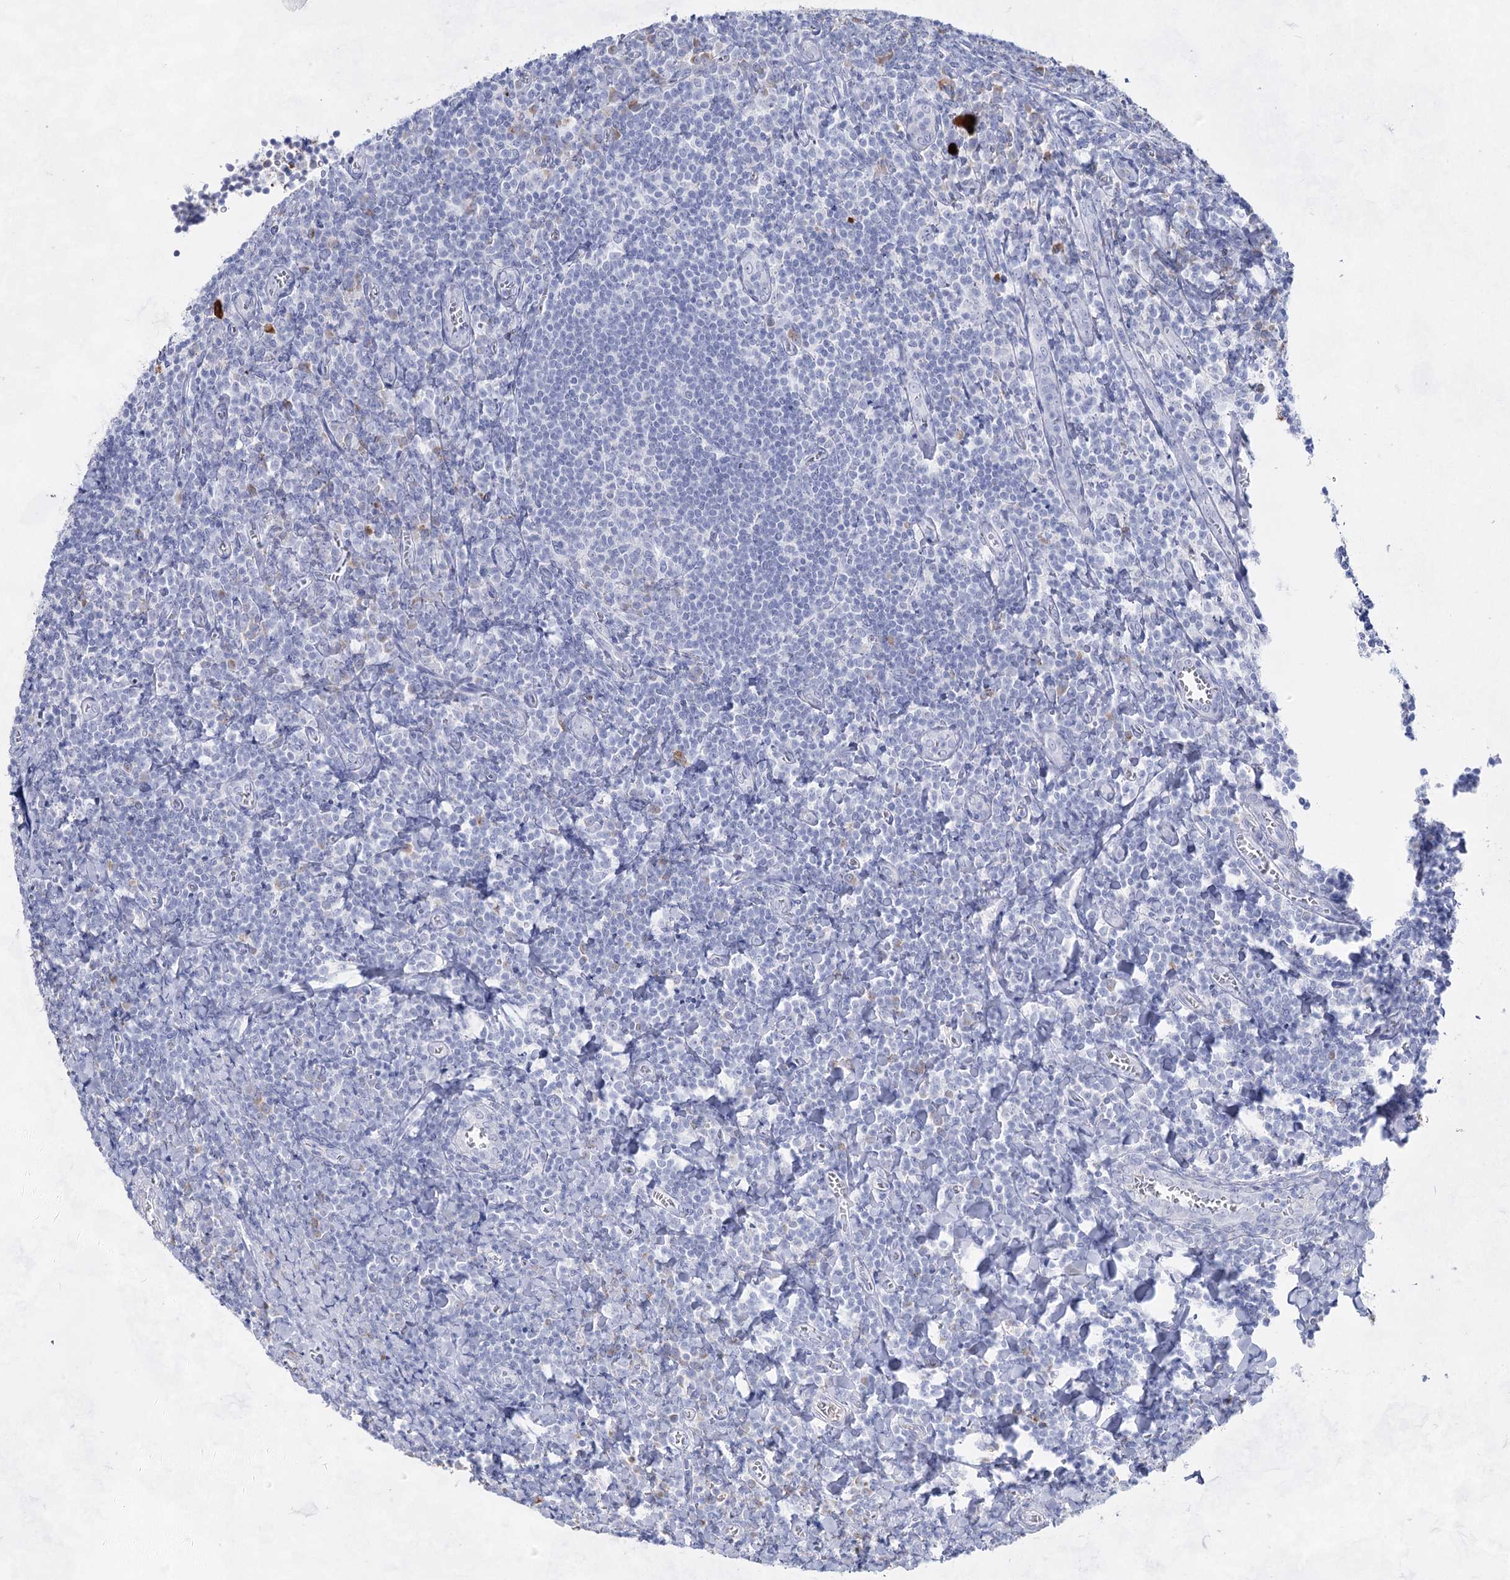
{"staining": {"intensity": "negative", "quantity": "none", "location": "none"}, "tissue": "tonsil", "cell_type": "Germinal center cells", "image_type": "normal", "snomed": [{"axis": "morphology", "description": "Normal tissue, NOS"}, {"axis": "topography", "description": "Tonsil"}], "caption": "Image shows no protein positivity in germinal center cells of benign tonsil. (DAB (3,3'-diaminobenzidine) IHC with hematoxylin counter stain).", "gene": "ACRV1", "patient": {"sex": "male", "age": 27}}